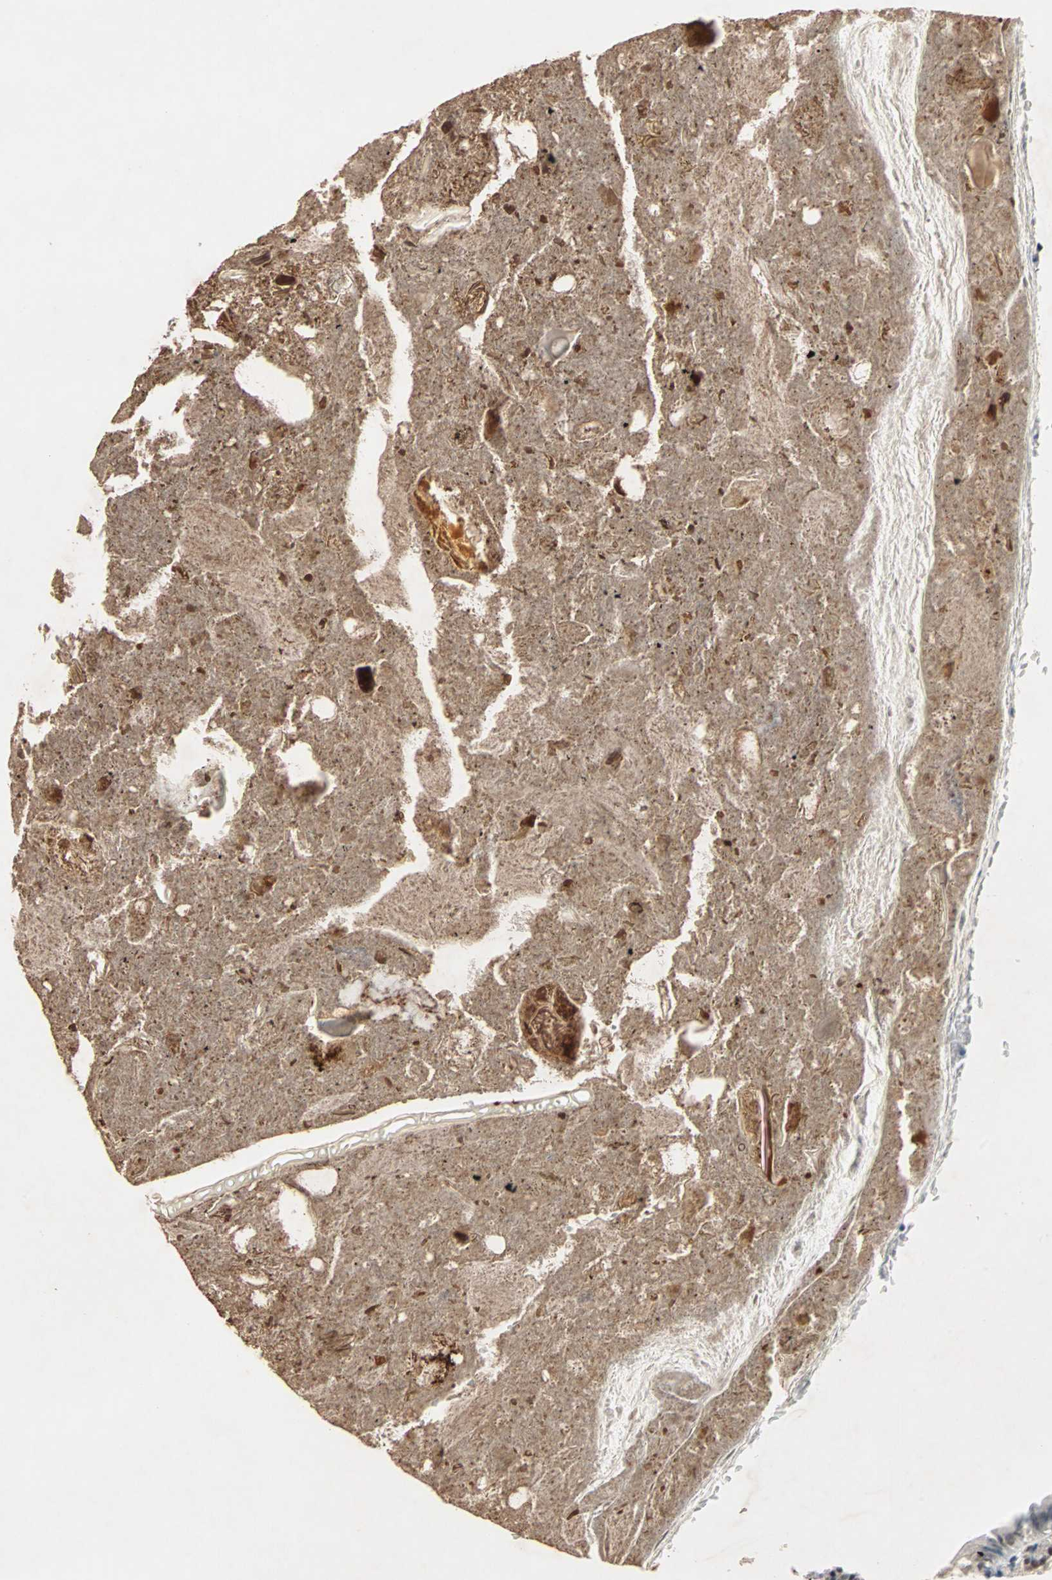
{"staining": {"intensity": "negative", "quantity": "none", "location": "none"}, "tissue": "appendix", "cell_type": "Glandular cells", "image_type": "normal", "snomed": [{"axis": "morphology", "description": "Normal tissue, NOS"}, {"axis": "topography", "description": "Appendix"}], "caption": "The image shows no staining of glandular cells in benign appendix. The staining was performed using DAB (3,3'-diaminobenzidine) to visualize the protein expression in brown, while the nuclei were stained in blue with hematoxylin (Magnification: 20x).", "gene": "WWTR1", "patient": {"sex": "female", "age": 10}}